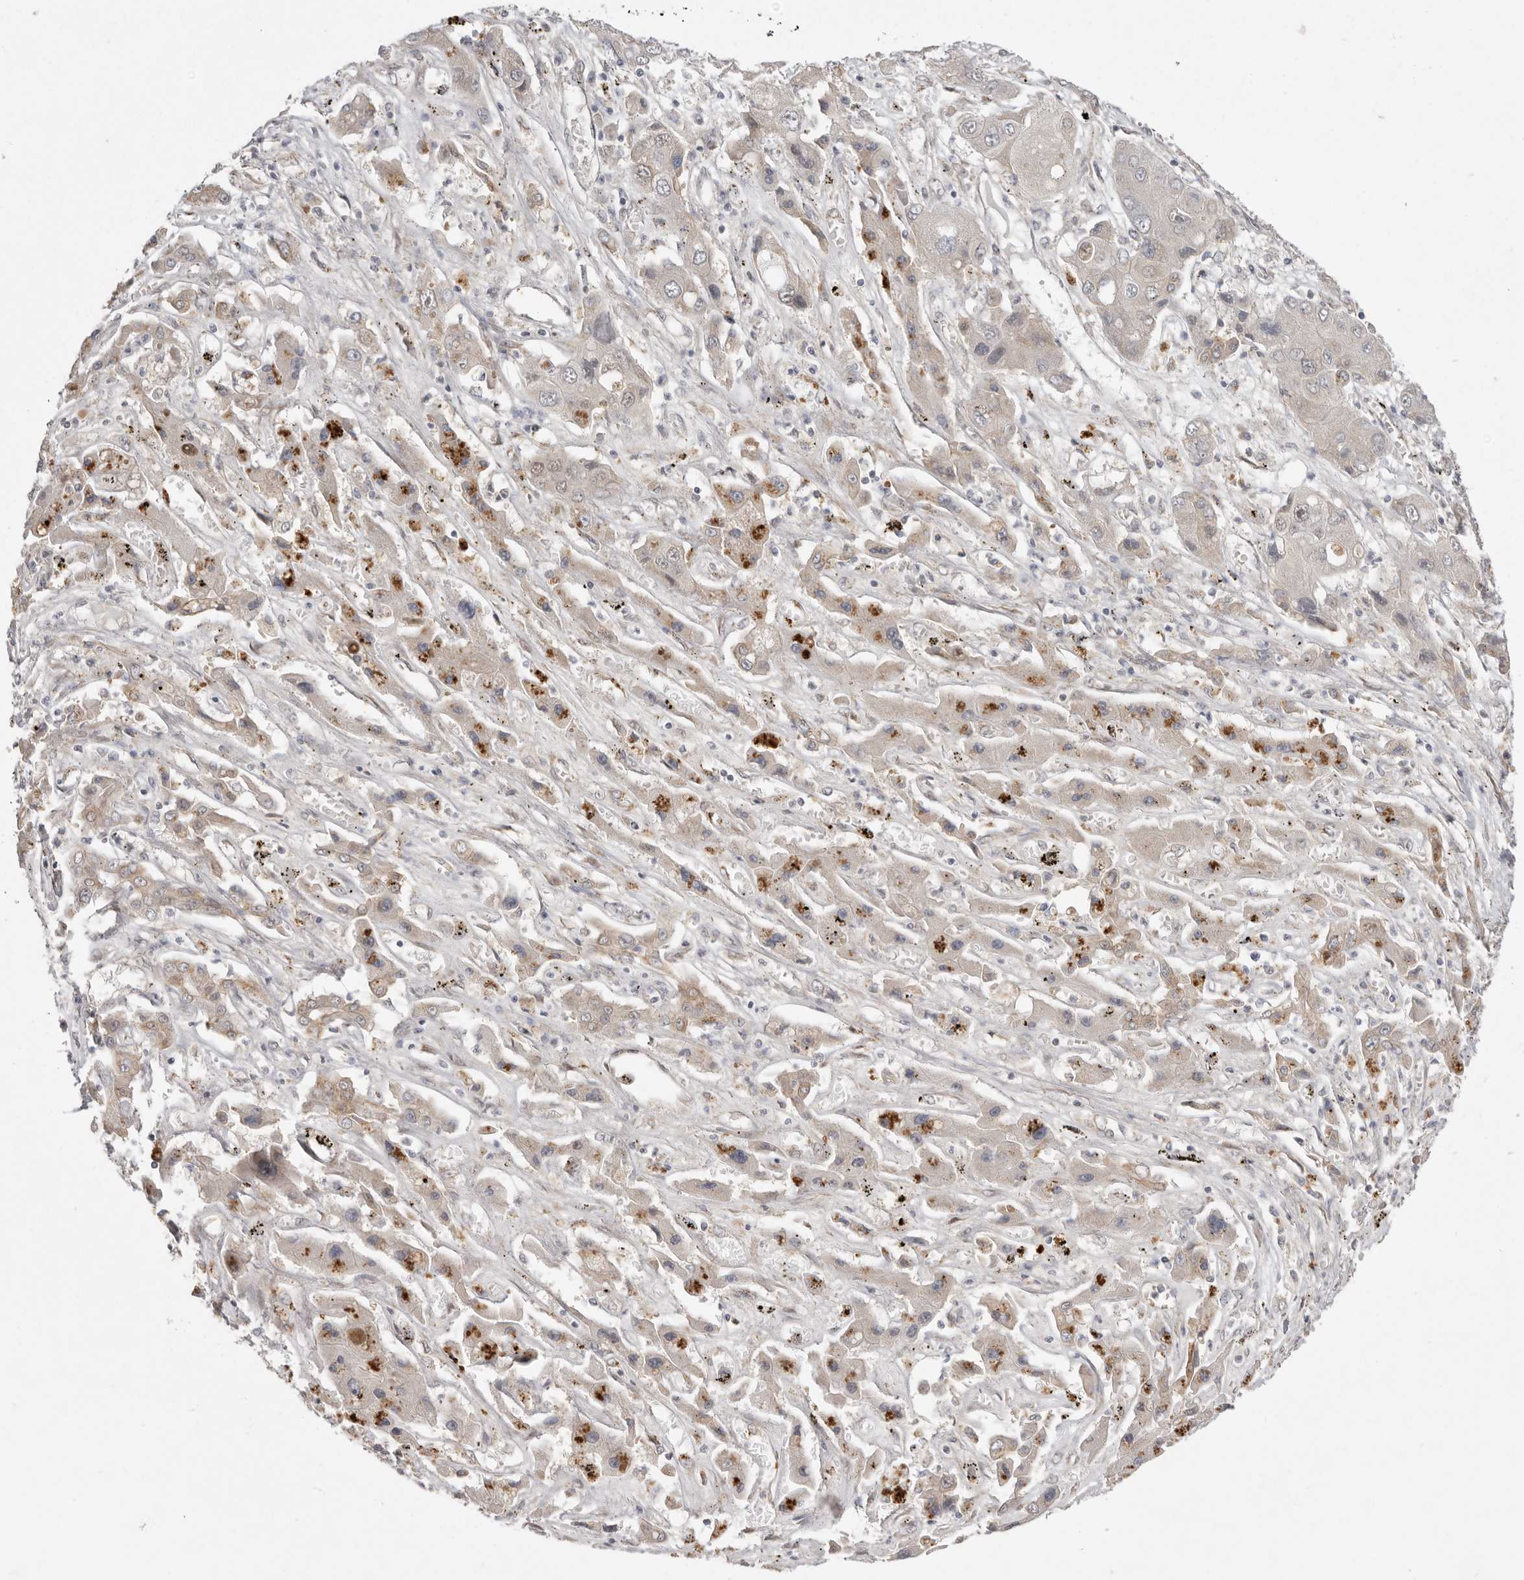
{"staining": {"intensity": "negative", "quantity": "none", "location": "none"}, "tissue": "liver cancer", "cell_type": "Tumor cells", "image_type": "cancer", "snomed": [{"axis": "morphology", "description": "Cholangiocarcinoma"}, {"axis": "topography", "description": "Liver"}], "caption": "Liver cancer was stained to show a protein in brown. There is no significant staining in tumor cells.", "gene": "NSUN4", "patient": {"sex": "male", "age": 67}}